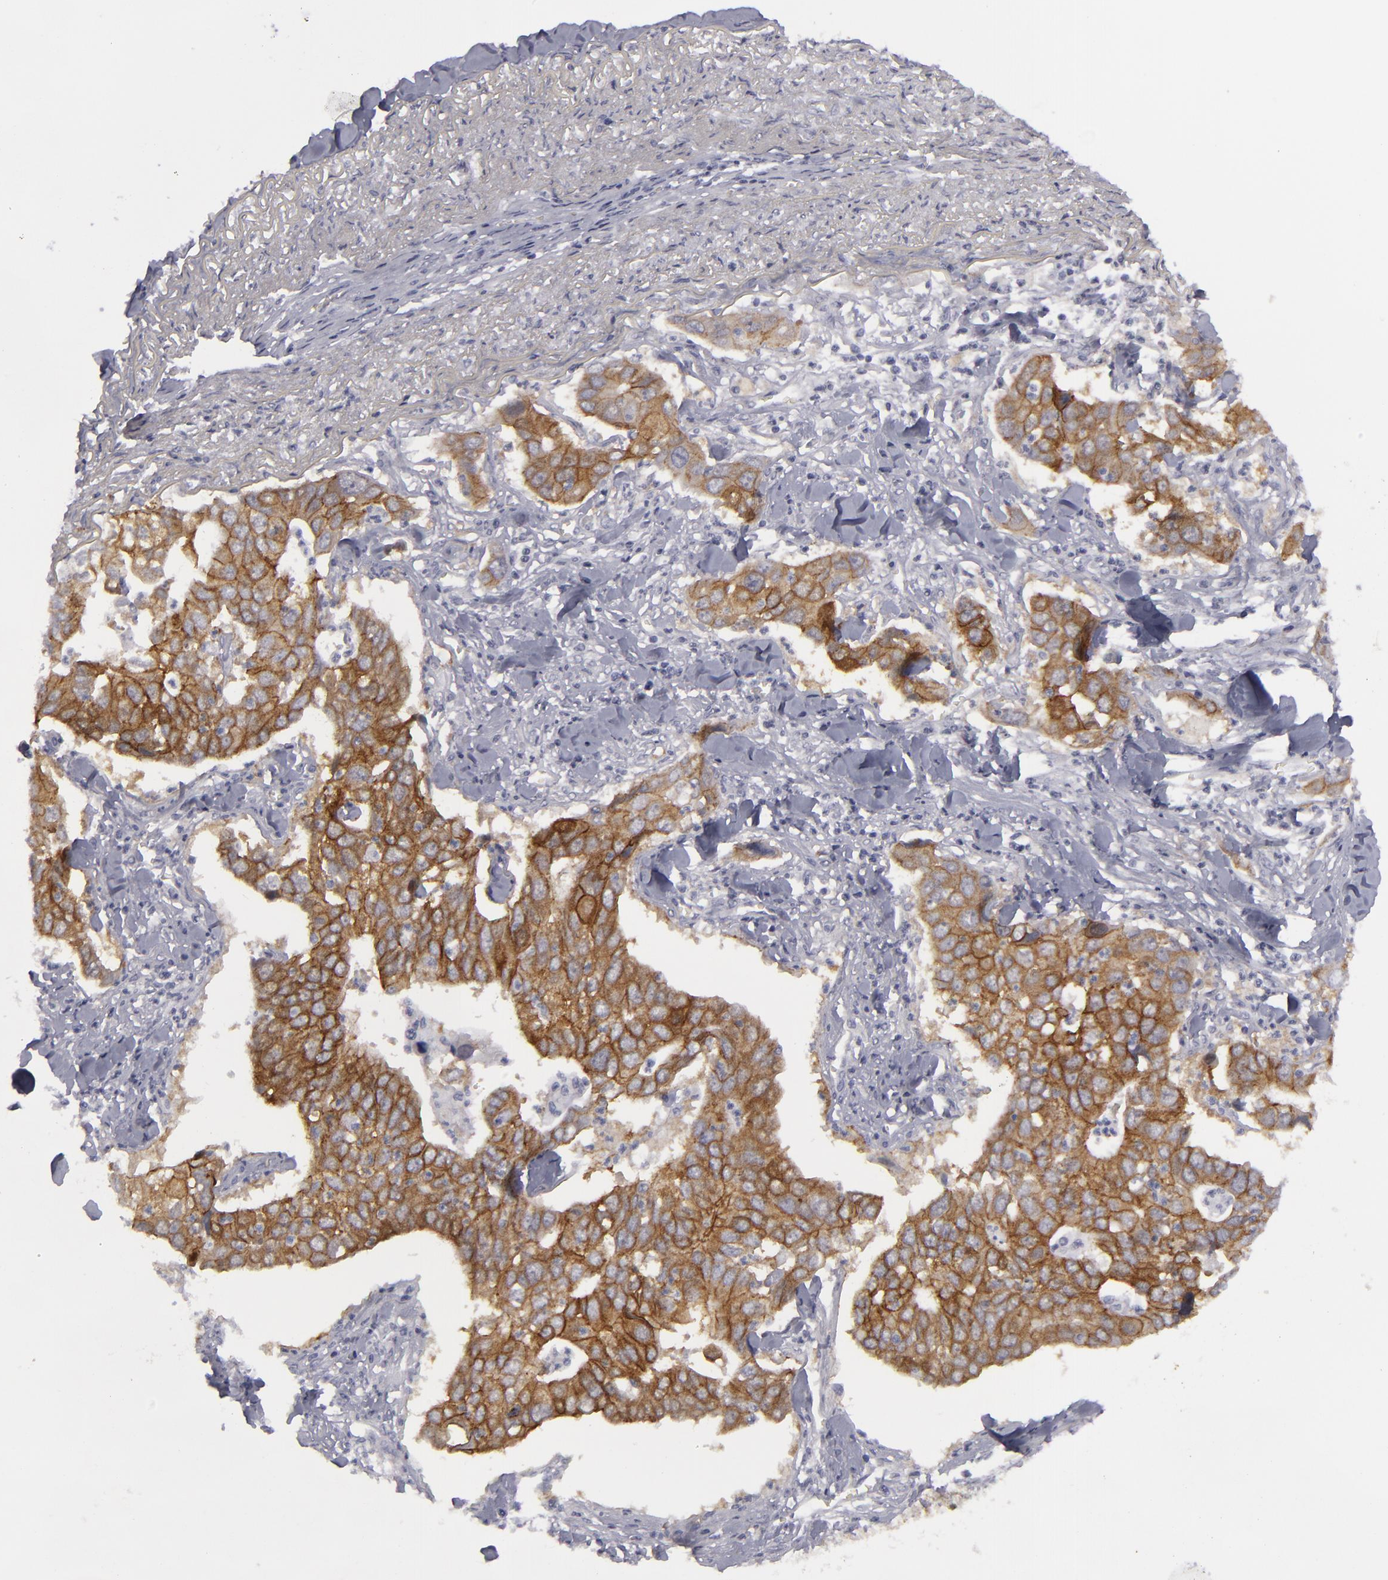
{"staining": {"intensity": "strong", "quantity": ">75%", "location": "cytoplasmic/membranous"}, "tissue": "lung cancer", "cell_type": "Tumor cells", "image_type": "cancer", "snomed": [{"axis": "morphology", "description": "Adenocarcinoma, NOS"}, {"axis": "topography", "description": "Lung"}], "caption": "Lung adenocarcinoma stained for a protein shows strong cytoplasmic/membranous positivity in tumor cells. The staining is performed using DAB (3,3'-diaminobenzidine) brown chromogen to label protein expression. The nuclei are counter-stained blue using hematoxylin.", "gene": "JUP", "patient": {"sex": "male", "age": 48}}